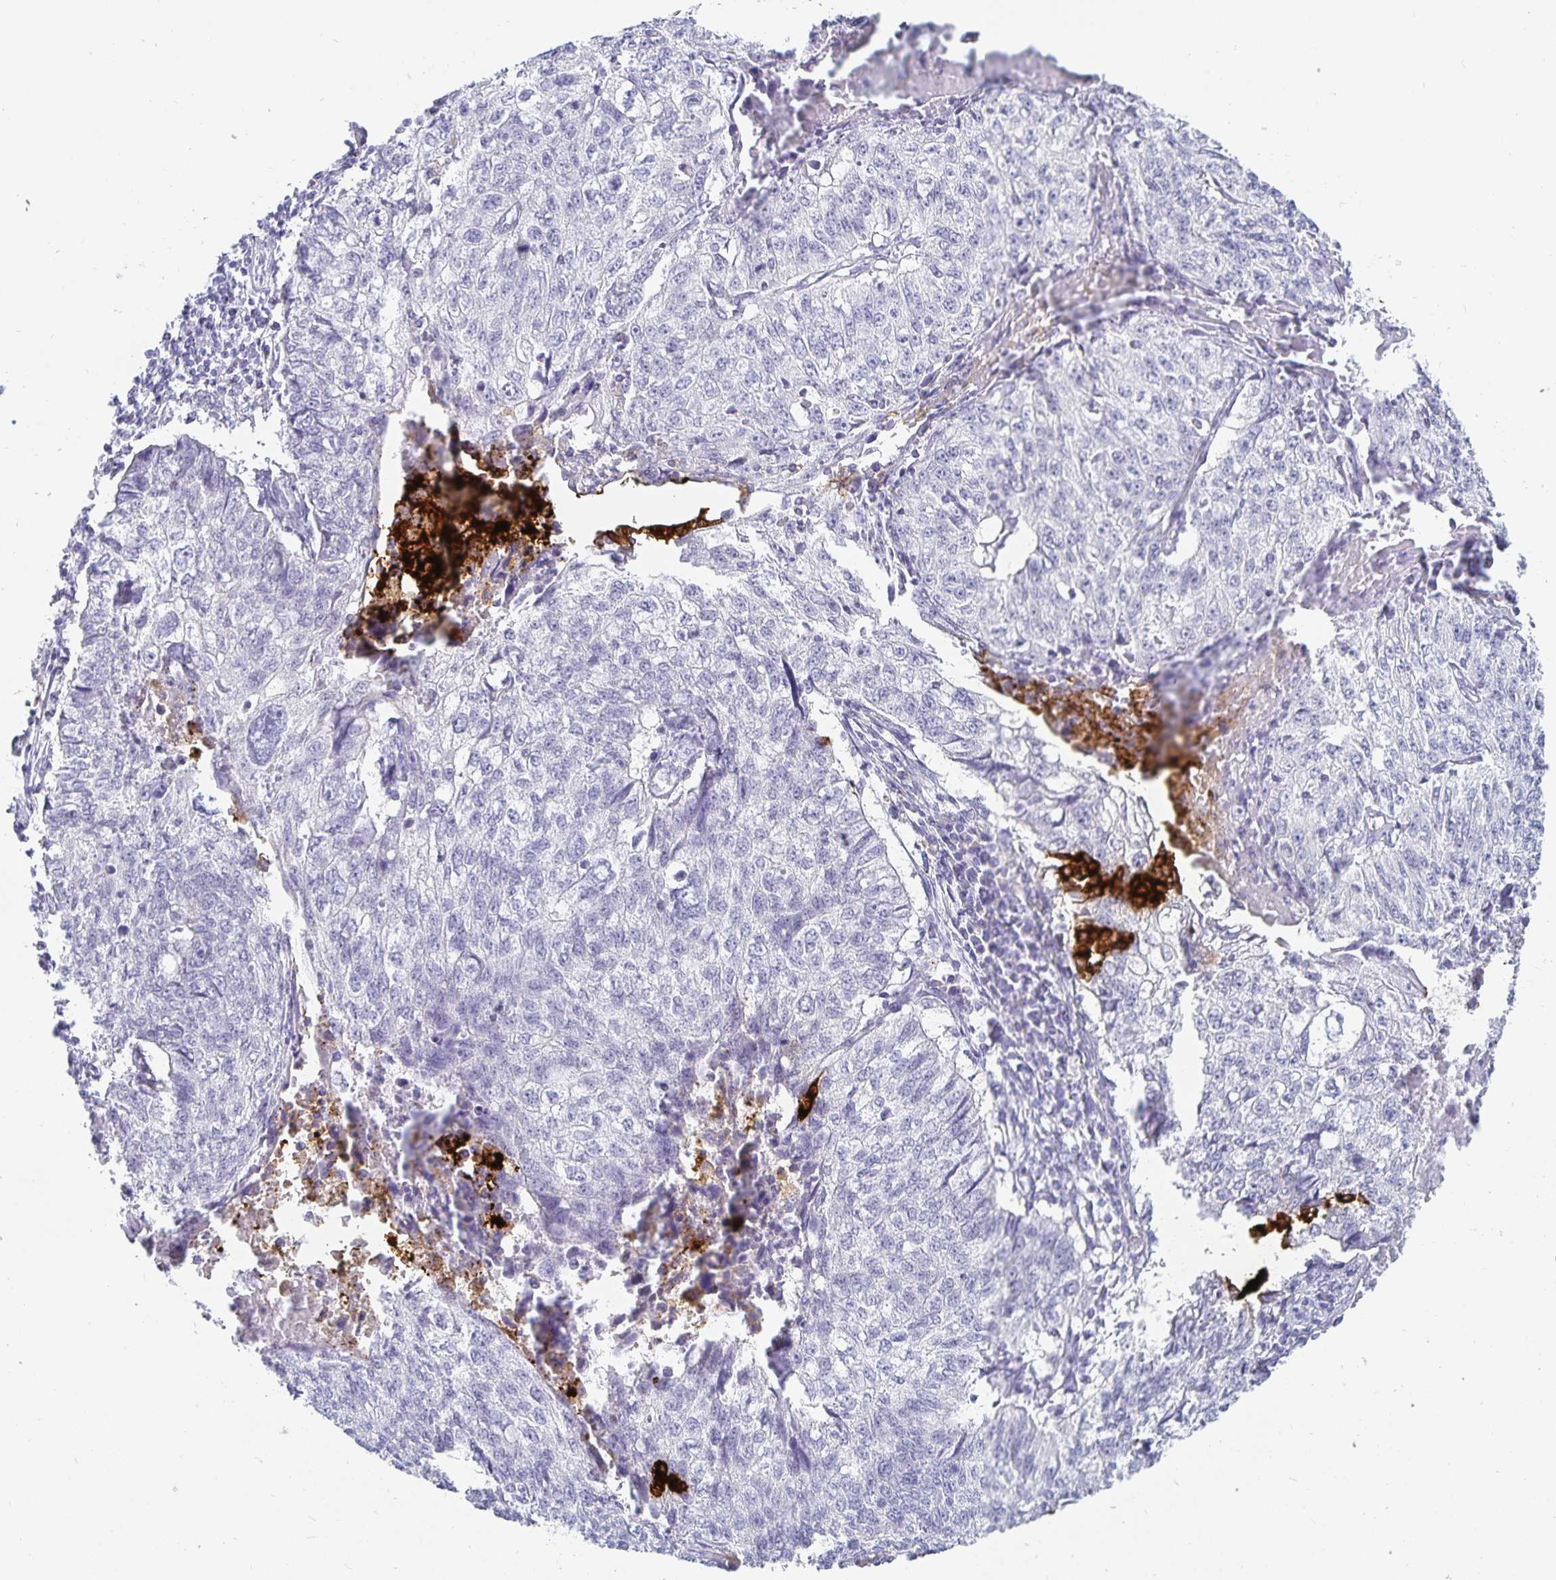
{"staining": {"intensity": "negative", "quantity": "none", "location": "none"}, "tissue": "lung cancer", "cell_type": "Tumor cells", "image_type": "cancer", "snomed": [{"axis": "morphology", "description": "Normal morphology"}, {"axis": "morphology", "description": "Aneuploidy"}, {"axis": "morphology", "description": "Squamous cell carcinoma, NOS"}, {"axis": "topography", "description": "Lymph node"}, {"axis": "topography", "description": "Lung"}], "caption": "A high-resolution histopathology image shows immunohistochemistry (IHC) staining of lung cancer (aneuploidy), which demonstrates no significant positivity in tumor cells.", "gene": "SFTPA1", "patient": {"sex": "female", "age": 76}}